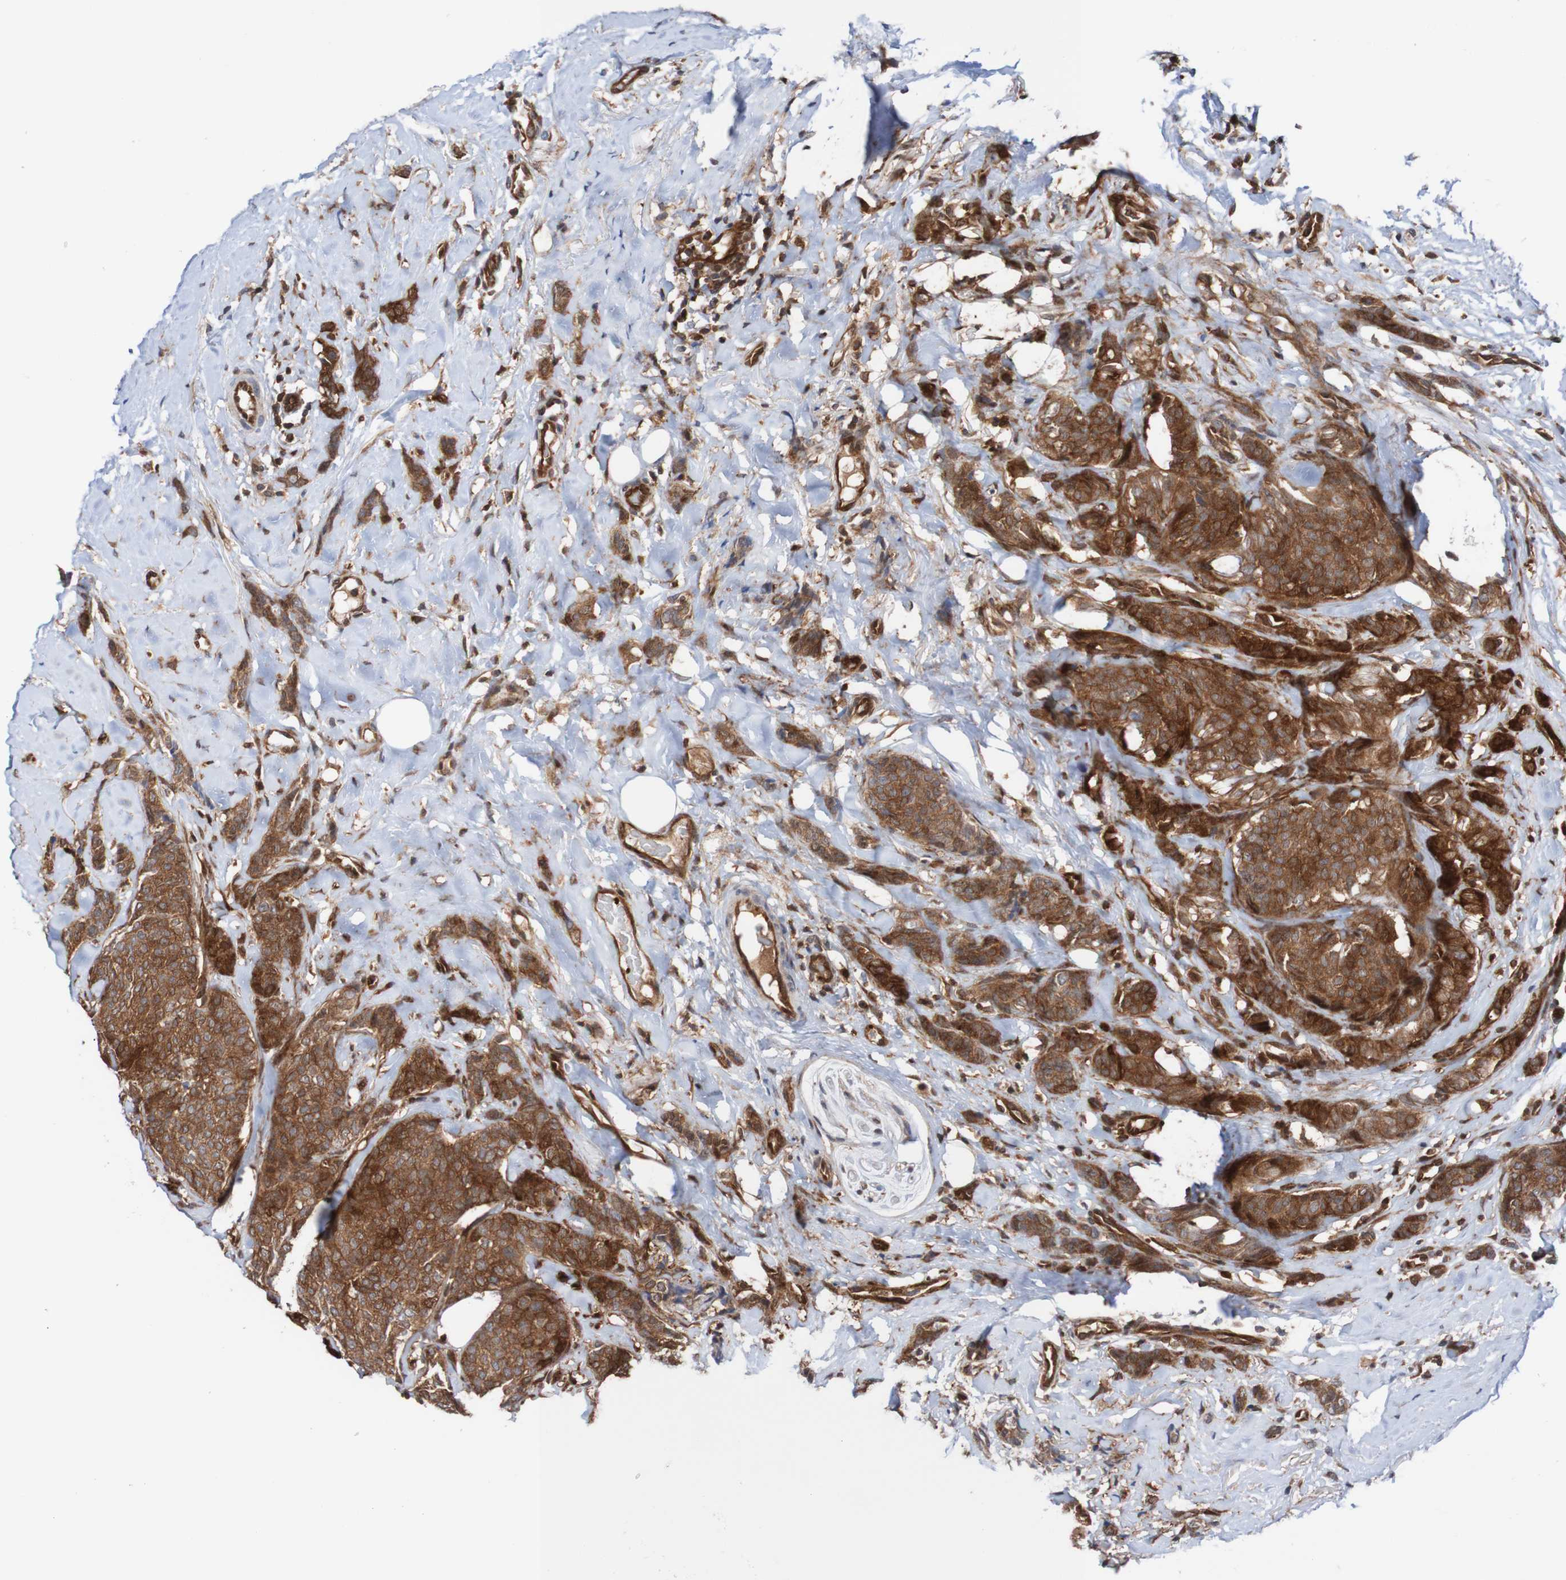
{"staining": {"intensity": "moderate", "quantity": ">75%", "location": "cytoplasmic/membranous"}, "tissue": "breast cancer", "cell_type": "Tumor cells", "image_type": "cancer", "snomed": [{"axis": "morphology", "description": "Lobular carcinoma"}, {"axis": "topography", "description": "Skin"}, {"axis": "topography", "description": "Breast"}], "caption": "IHC (DAB) staining of human lobular carcinoma (breast) displays moderate cytoplasmic/membranous protein staining in approximately >75% of tumor cells.", "gene": "RIGI", "patient": {"sex": "female", "age": 46}}